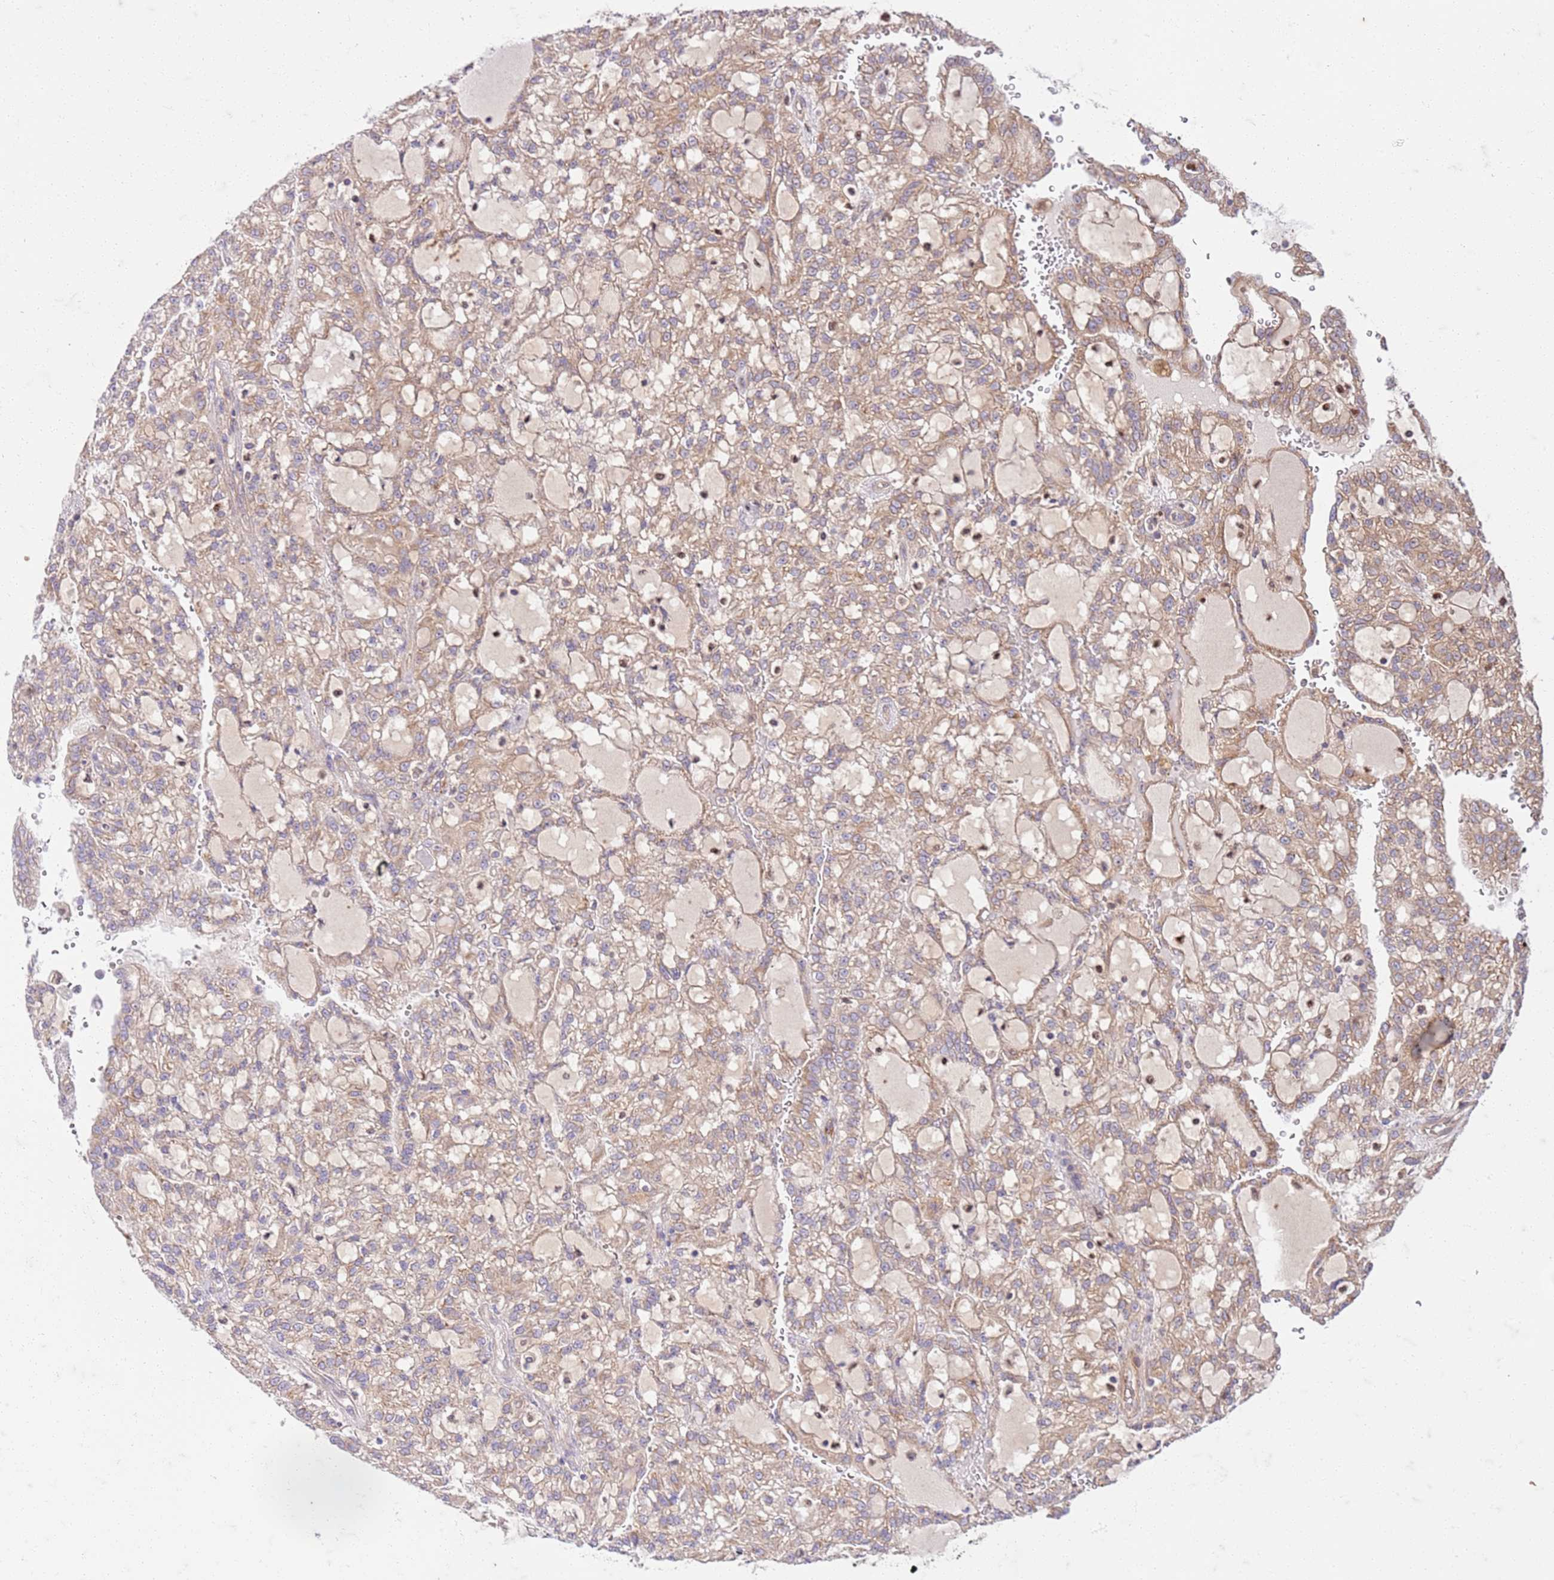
{"staining": {"intensity": "weak", "quantity": ">75%", "location": "cytoplasmic/membranous"}, "tissue": "renal cancer", "cell_type": "Tumor cells", "image_type": "cancer", "snomed": [{"axis": "morphology", "description": "Adenocarcinoma, NOS"}, {"axis": "topography", "description": "Kidney"}], "caption": "A low amount of weak cytoplasmic/membranous staining is appreciated in about >75% of tumor cells in adenocarcinoma (renal) tissue.", "gene": "OSBP", "patient": {"sex": "male", "age": 63}}